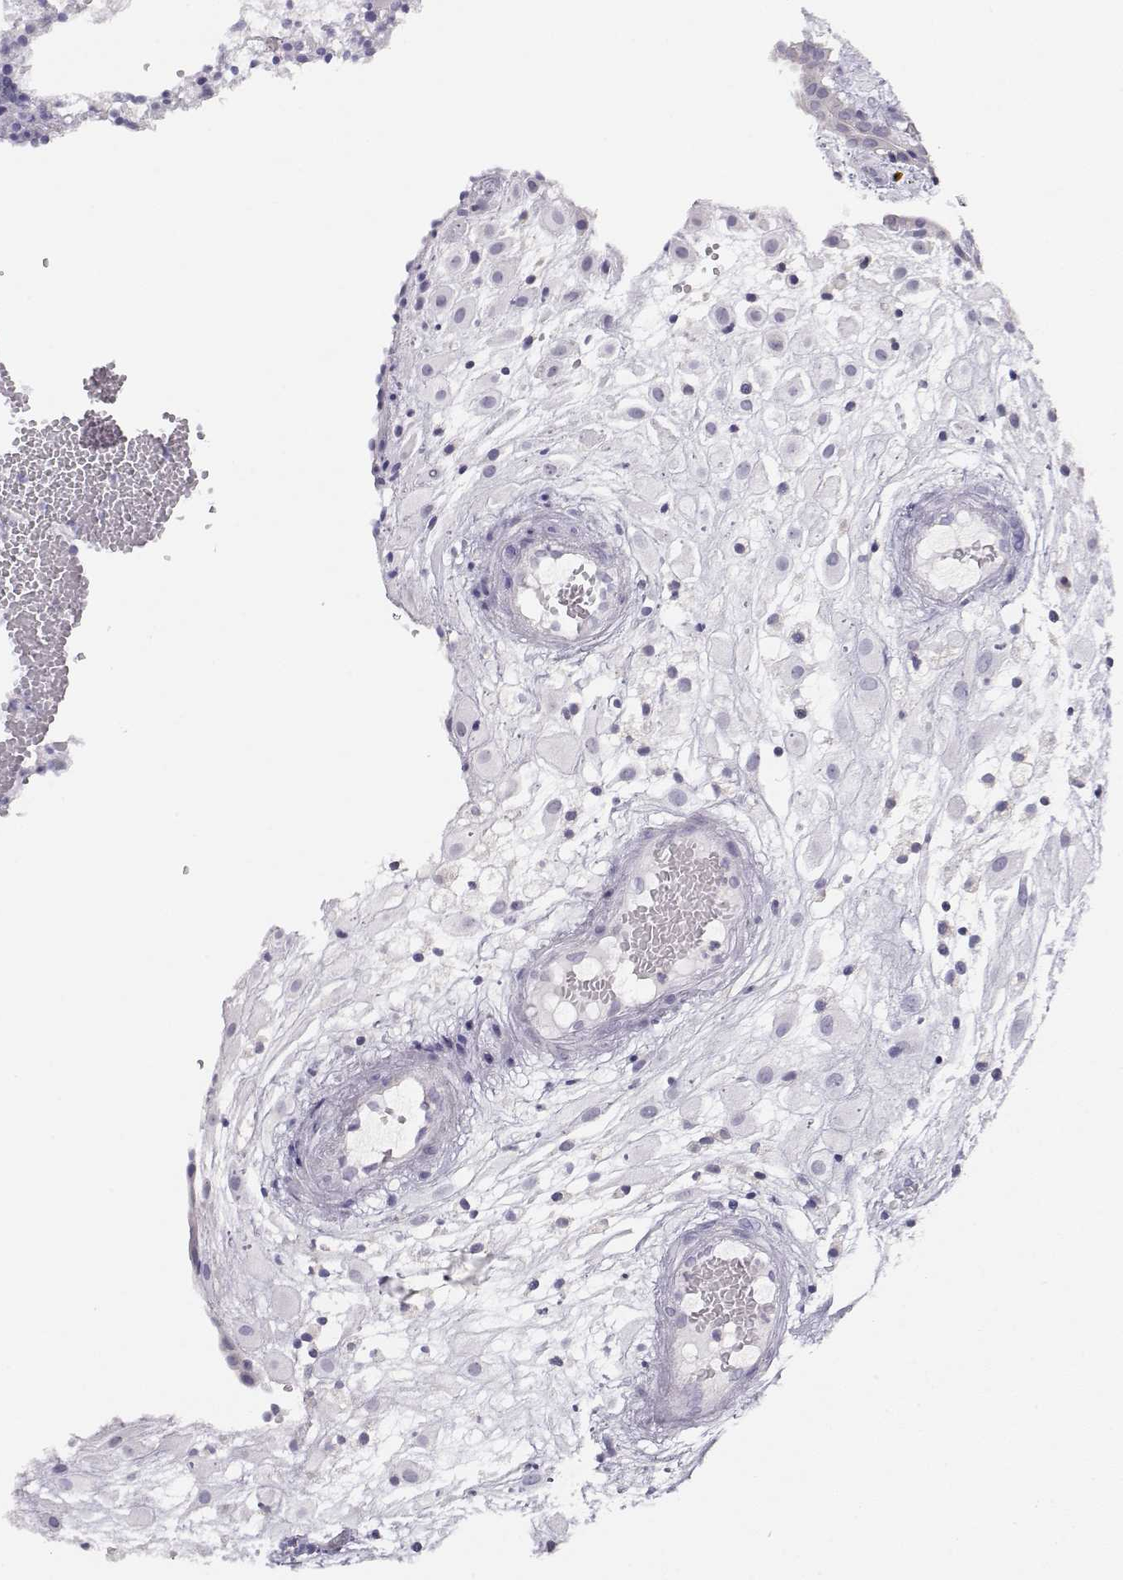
{"staining": {"intensity": "negative", "quantity": "none", "location": "none"}, "tissue": "placenta", "cell_type": "Decidual cells", "image_type": "normal", "snomed": [{"axis": "morphology", "description": "Normal tissue, NOS"}, {"axis": "topography", "description": "Placenta"}], "caption": "The histopathology image shows no staining of decidual cells in unremarkable placenta. (DAB (3,3'-diaminobenzidine) immunohistochemistry (IHC) visualized using brightfield microscopy, high magnification).", "gene": "FAM166A", "patient": {"sex": "female", "age": 24}}